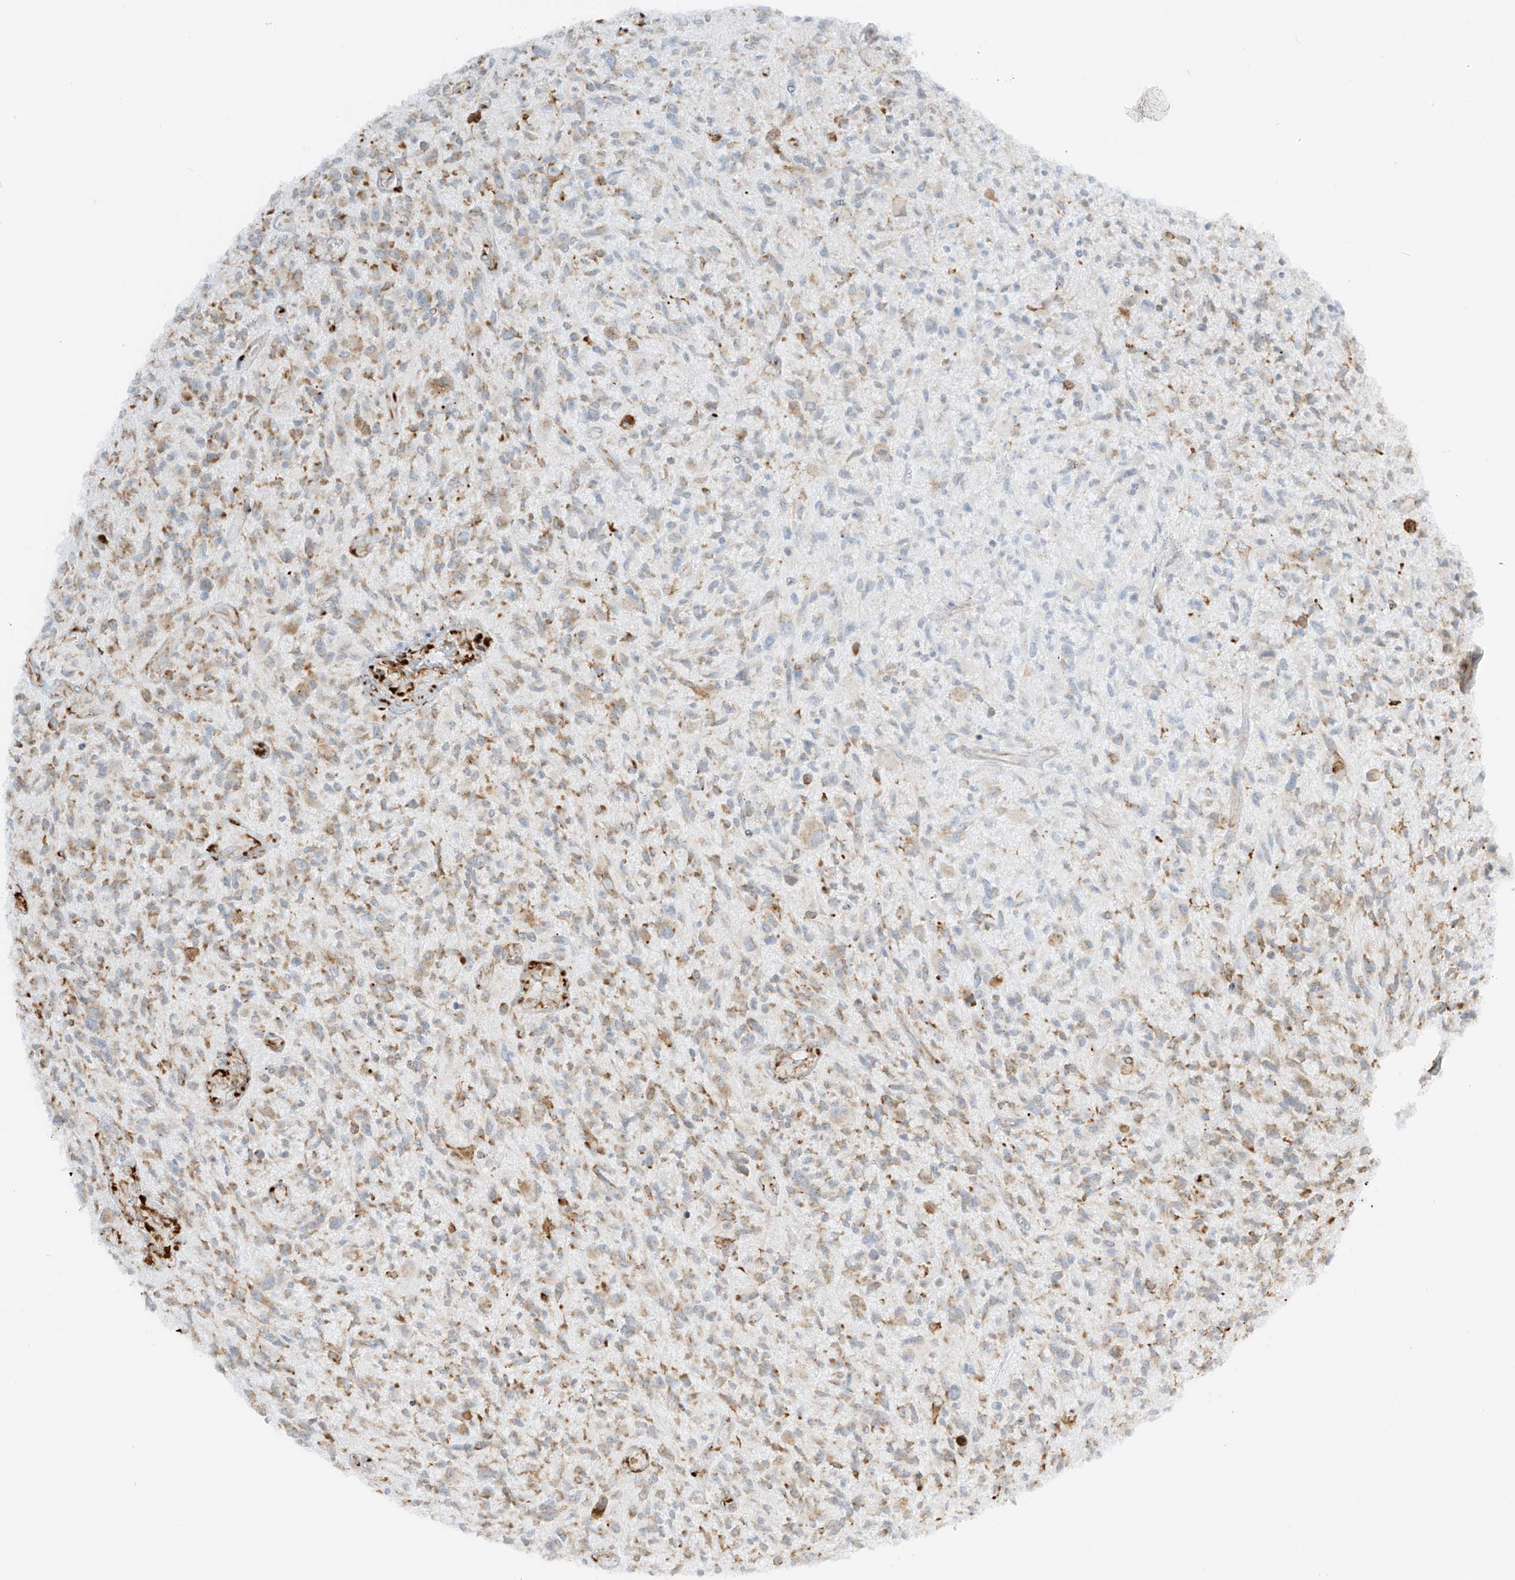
{"staining": {"intensity": "moderate", "quantity": ">75%", "location": "cytoplasmic/membranous"}, "tissue": "glioma", "cell_type": "Tumor cells", "image_type": "cancer", "snomed": [{"axis": "morphology", "description": "Glioma, malignant, High grade"}, {"axis": "topography", "description": "Brain"}], "caption": "Human malignant glioma (high-grade) stained with a brown dye displays moderate cytoplasmic/membranous positive positivity in approximately >75% of tumor cells.", "gene": "LRRC59", "patient": {"sex": "male", "age": 47}}